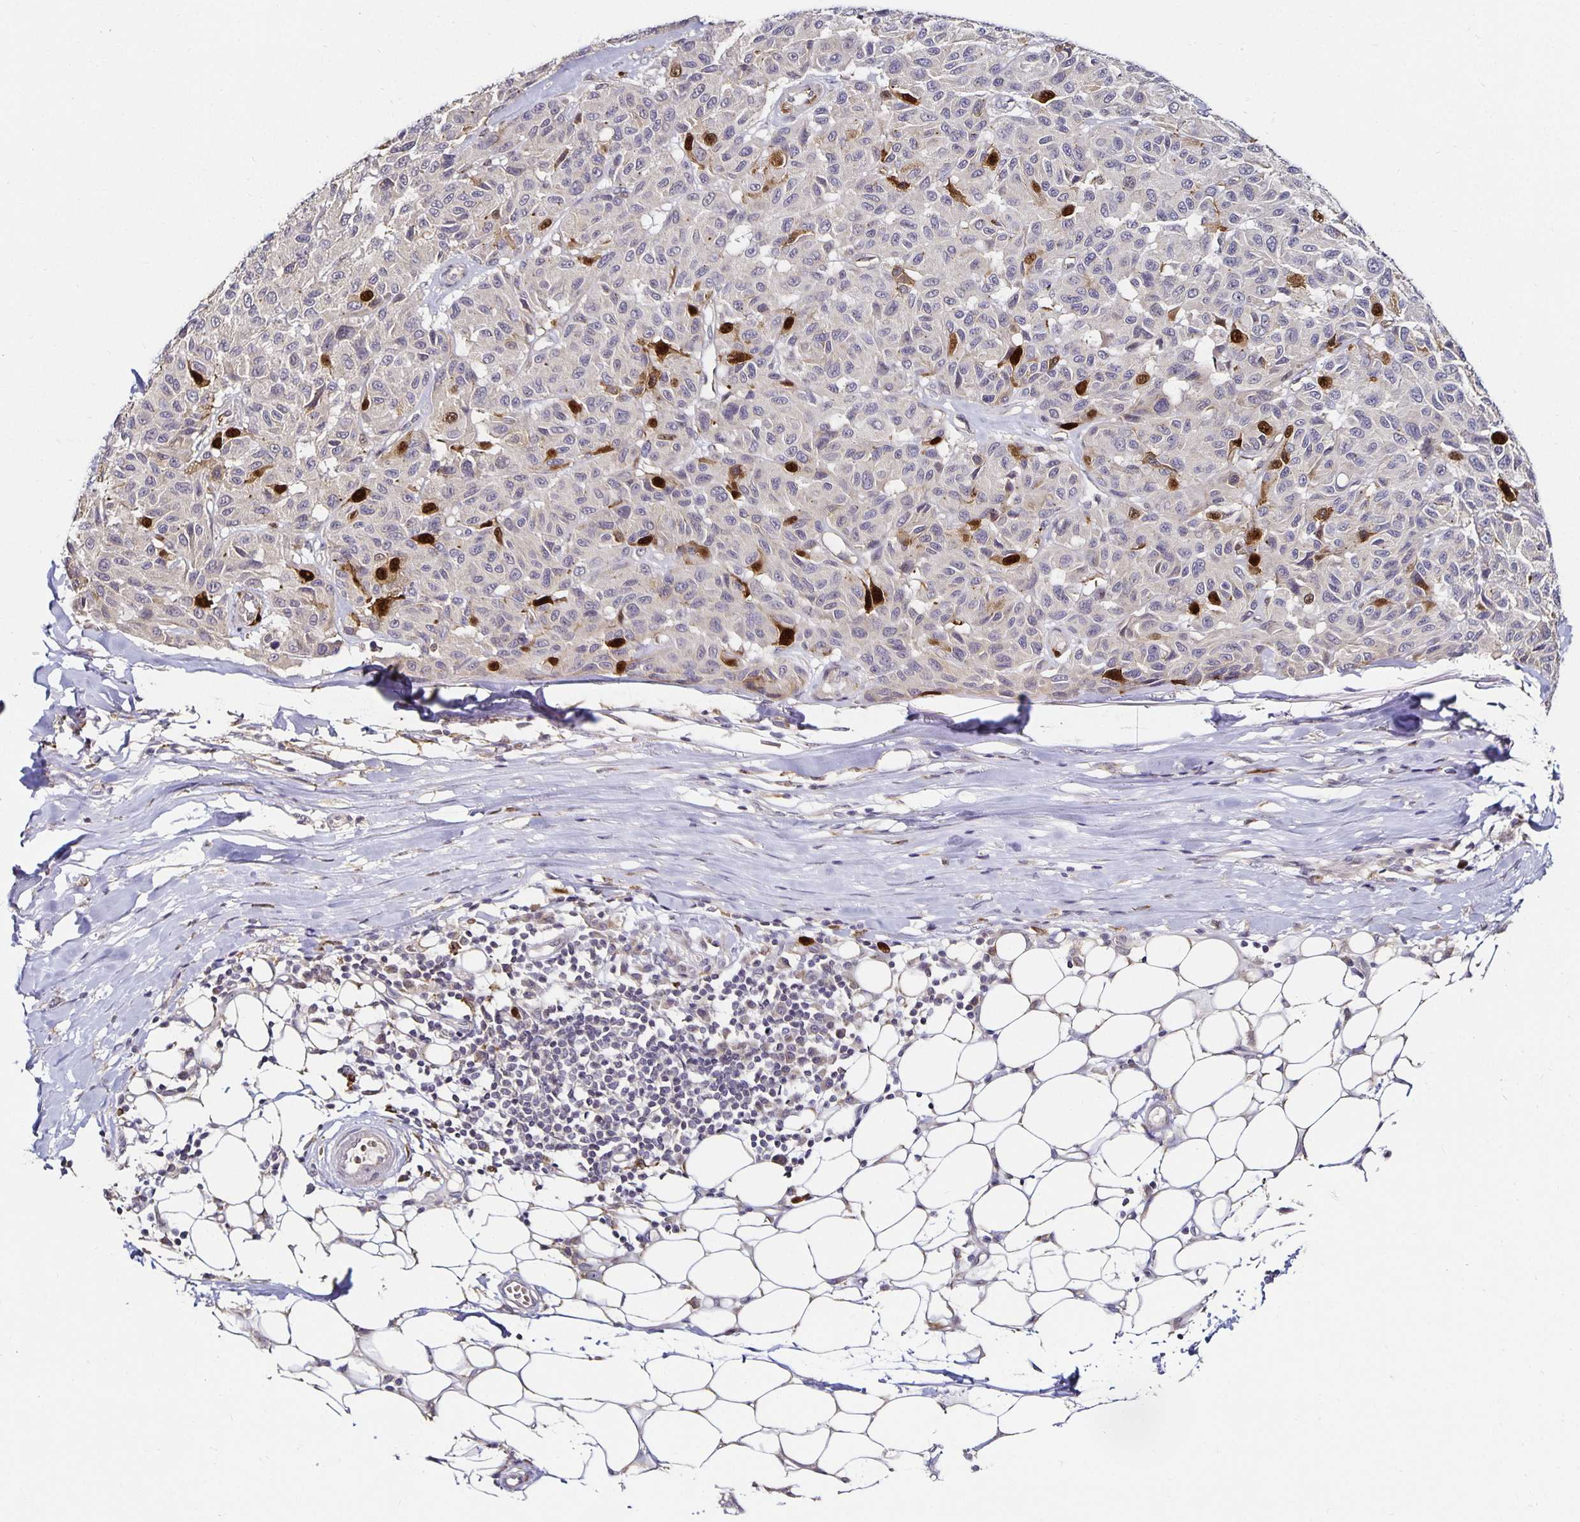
{"staining": {"intensity": "moderate", "quantity": "25%-75%", "location": "cytoplasmic/membranous,nuclear"}, "tissue": "melanoma", "cell_type": "Tumor cells", "image_type": "cancer", "snomed": [{"axis": "morphology", "description": "Malignant melanoma, NOS"}, {"axis": "topography", "description": "Skin"}], "caption": "The histopathology image shows staining of melanoma, revealing moderate cytoplasmic/membranous and nuclear protein positivity (brown color) within tumor cells.", "gene": "ANLN", "patient": {"sex": "female", "age": 66}}